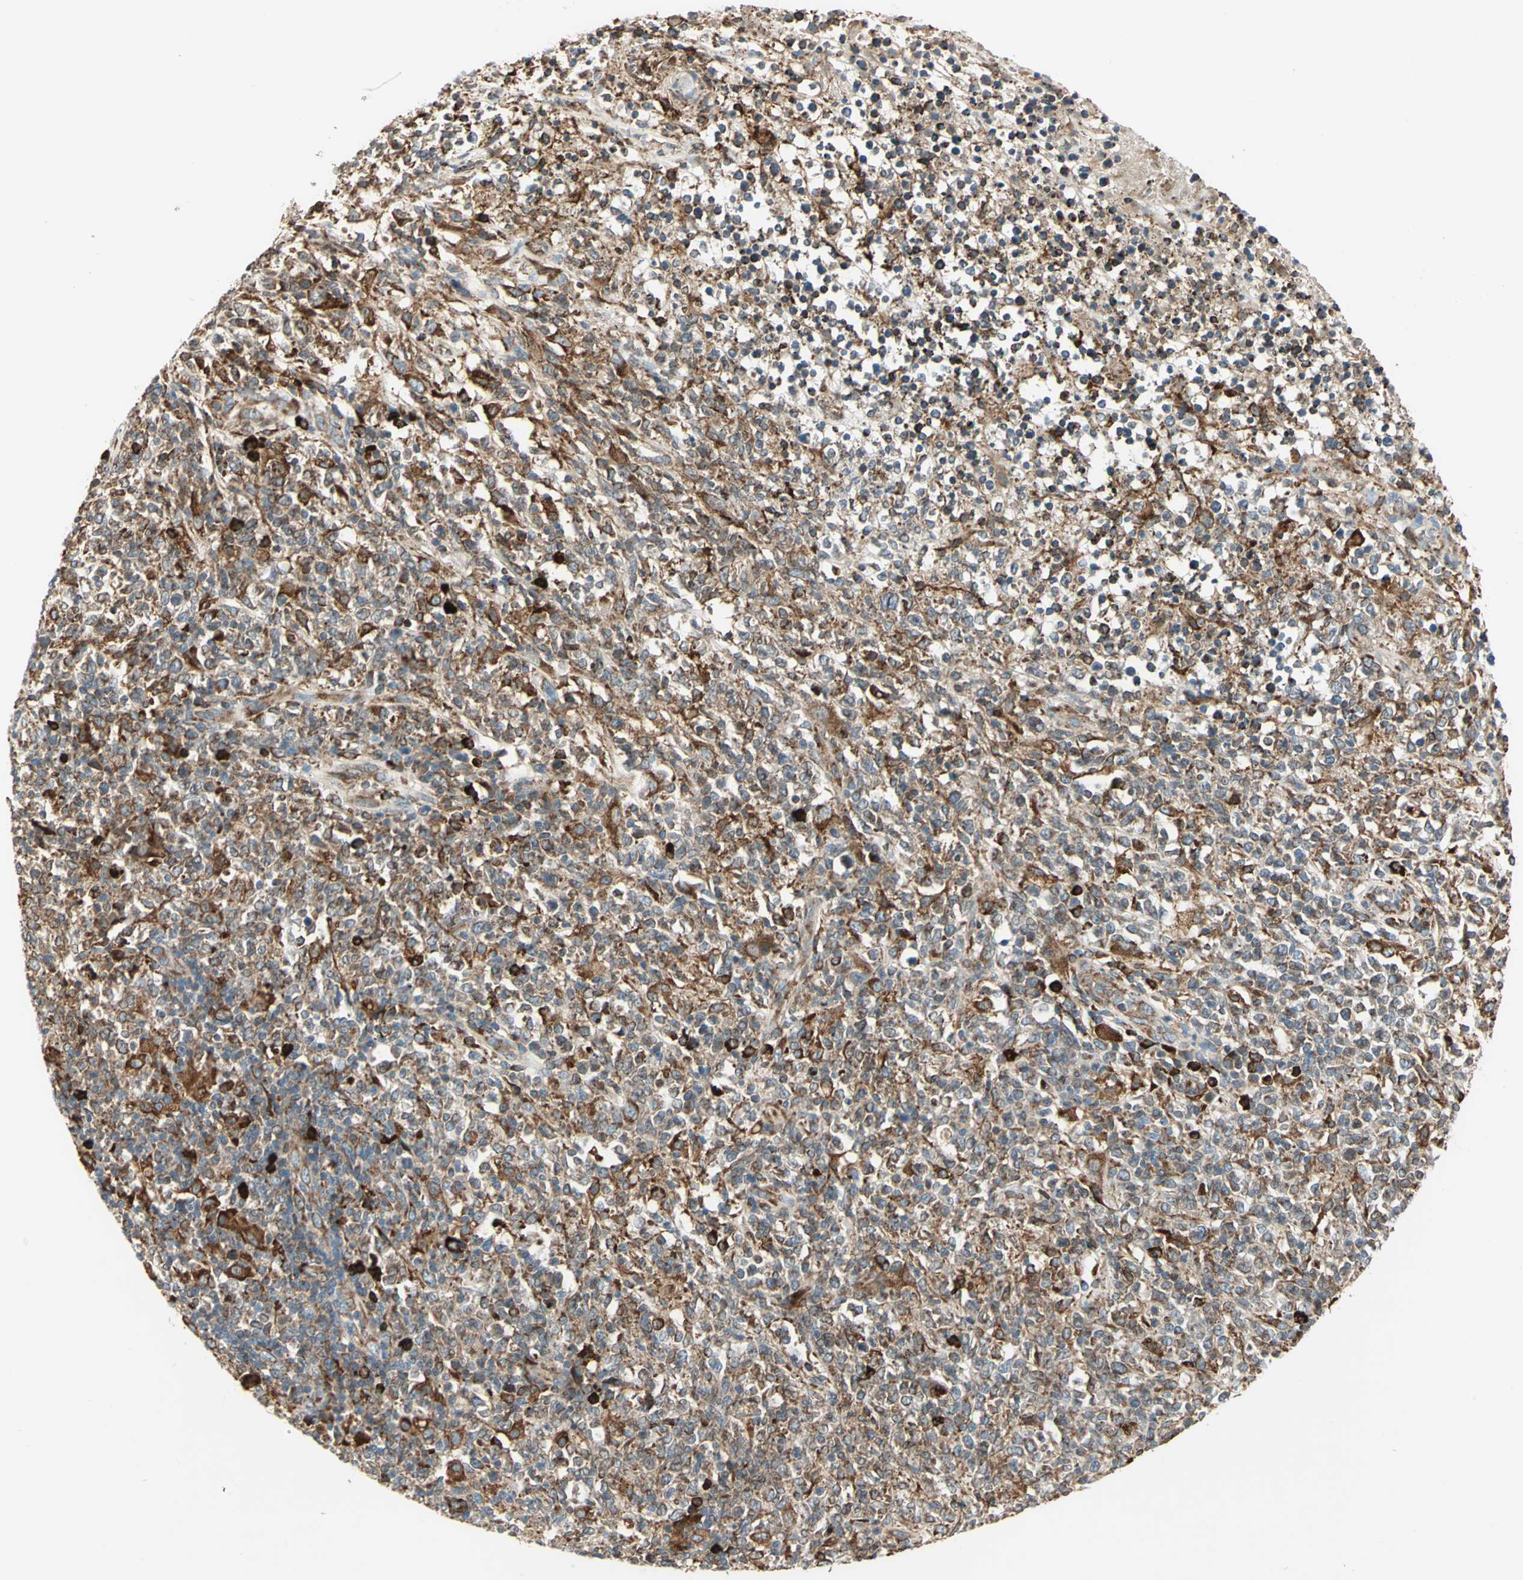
{"staining": {"intensity": "moderate", "quantity": ">75%", "location": "cytoplasmic/membranous"}, "tissue": "lymphoma", "cell_type": "Tumor cells", "image_type": "cancer", "snomed": [{"axis": "morphology", "description": "Malignant lymphoma, non-Hodgkin's type, High grade"}, {"axis": "topography", "description": "Lymph node"}], "caption": "IHC photomicrograph of neoplastic tissue: lymphoma stained using IHC exhibits medium levels of moderate protein expression localized specifically in the cytoplasmic/membranous of tumor cells, appearing as a cytoplasmic/membranous brown color.", "gene": "PDIA4", "patient": {"sex": "female", "age": 84}}